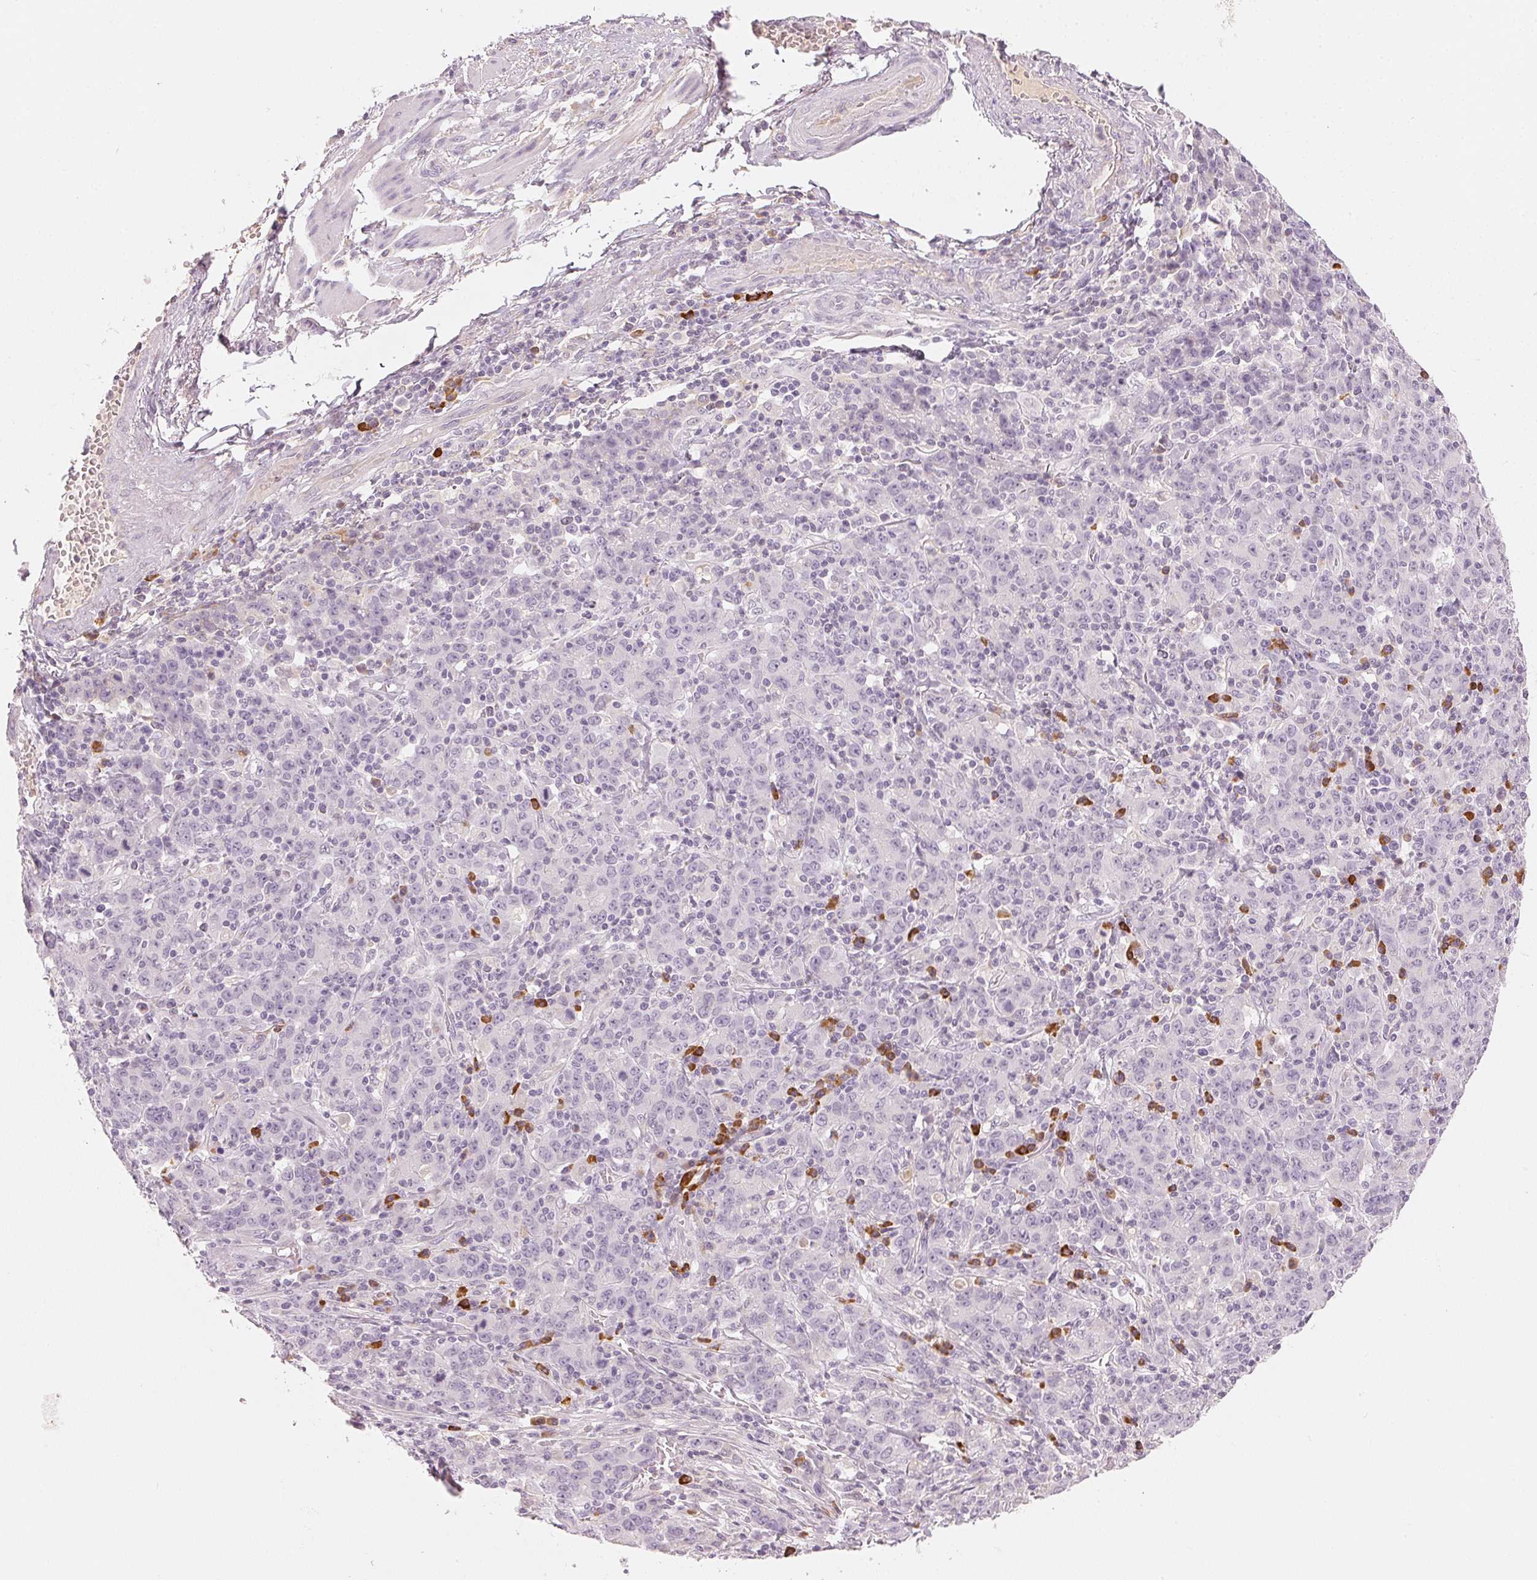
{"staining": {"intensity": "negative", "quantity": "none", "location": "none"}, "tissue": "stomach cancer", "cell_type": "Tumor cells", "image_type": "cancer", "snomed": [{"axis": "morphology", "description": "Adenocarcinoma, NOS"}, {"axis": "topography", "description": "Stomach, upper"}], "caption": "Immunohistochemistry (IHC) photomicrograph of neoplastic tissue: human stomach cancer (adenocarcinoma) stained with DAB displays no significant protein positivity in tumor cells.", "gene": "RMDN2", "patient": {"sex": "male", "age": 69}}